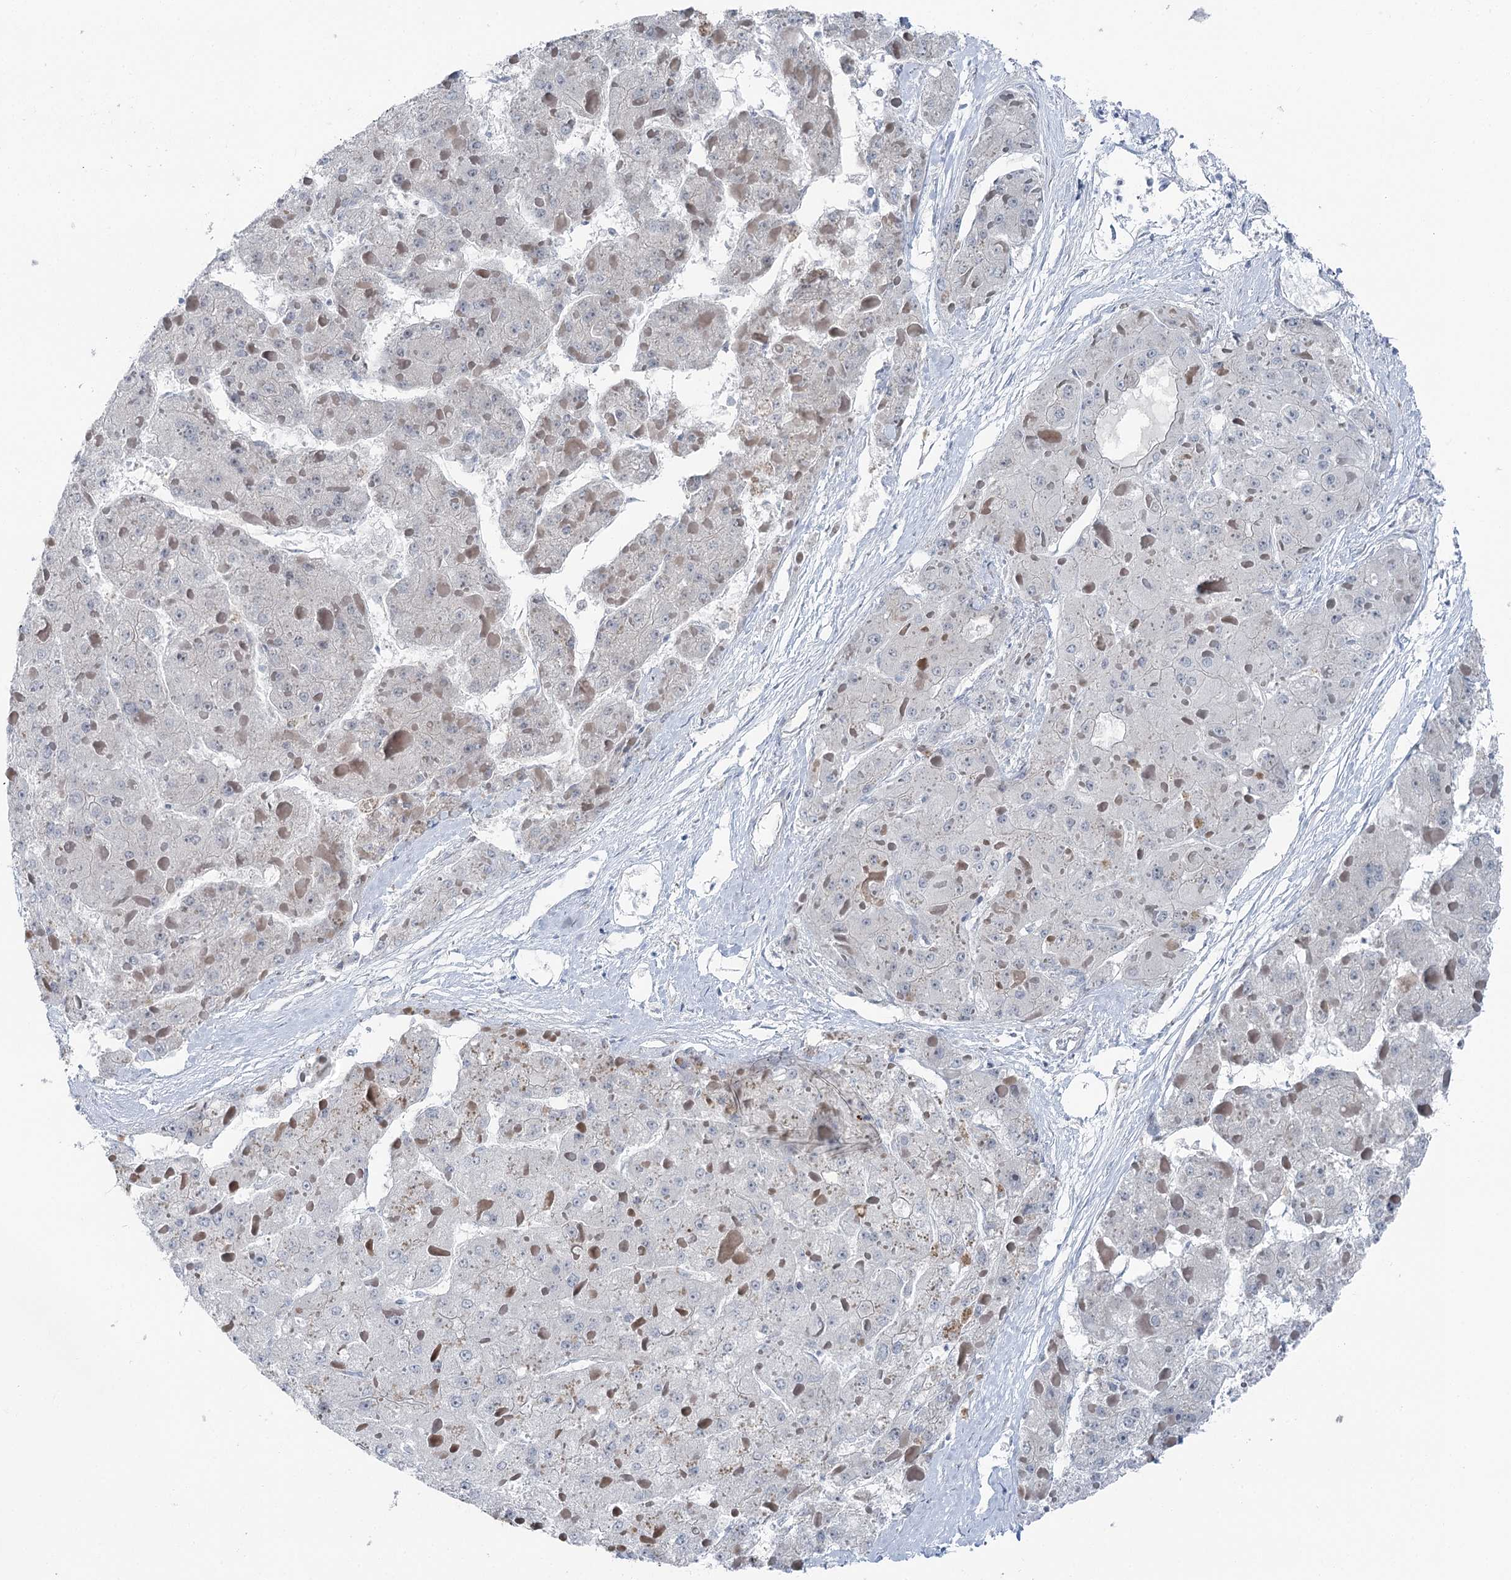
{"staining": {"intensity": "negative", "quantity": "none", "location": "none"}, "tissue": "liver cancer", "cell_type": "Tumor cells", "image_type": "cancer", "snomed": [{"axis": "morphology", "description": "Carcinoma, Hepatocellular, NOS"}, {"axis": "topography", "description": "Liver"}], "caption": "Immunohistochemistry micrograph of human liver cancer (hepatocellular carcinoma) stained for a protein (brown), which displays no positivity in tumor cells.", "gene": "STEEP1", "patient": {"sex": "female", "age": 73}}